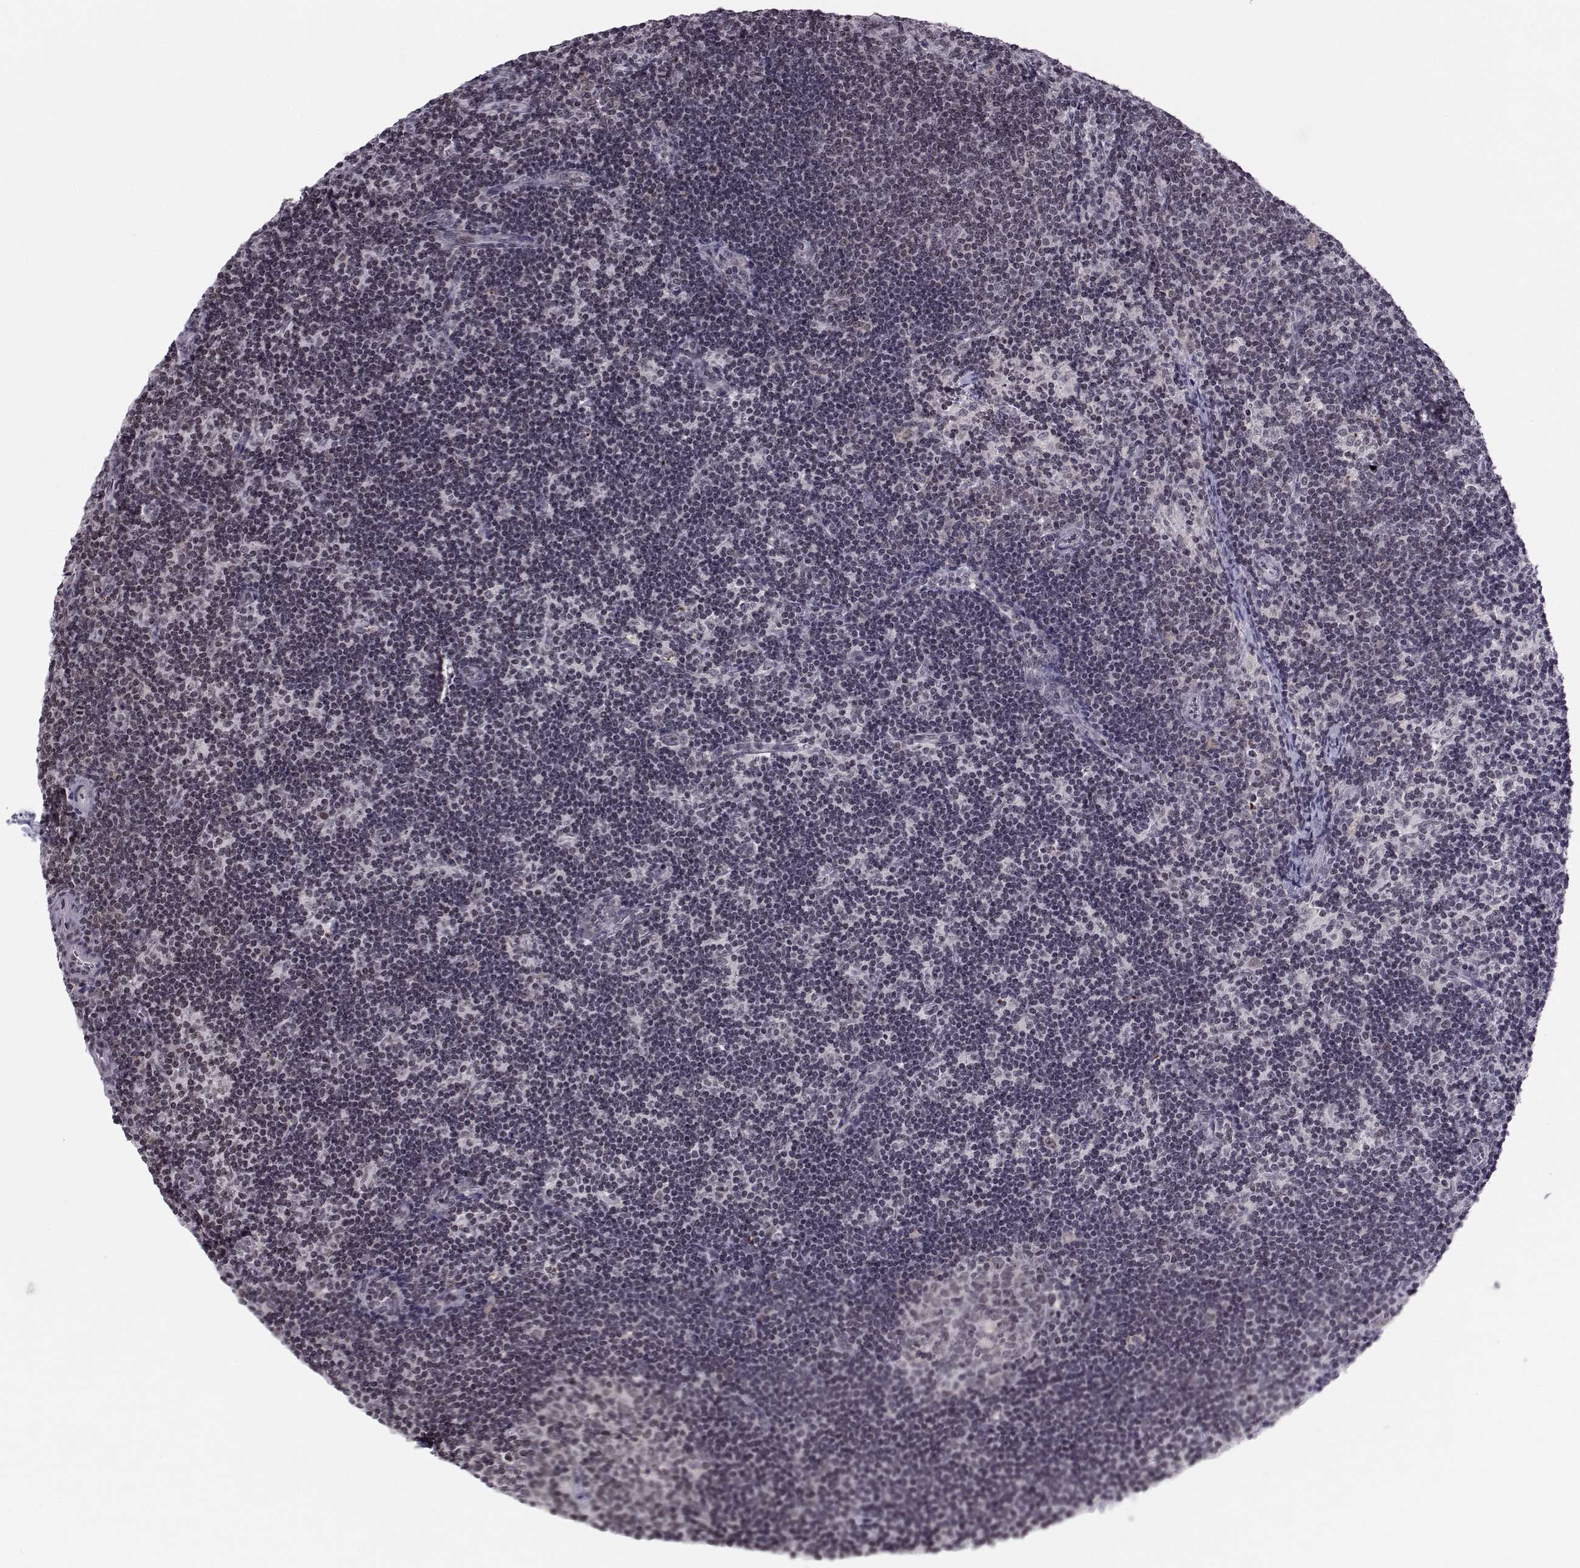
{"staining": {"intensity": "negative", "quantity": "none", "location": "none"}, "tissue": "lymph node", "cell_type": "Germinal center cells", "image_type": "normal", "snomed": [{"axis": "morphology", "description": "Normal tissue, NOS"}, {"axis": "topography", "description": "Lymph node"}], "caption": "High magnification brightfield microscopy of normal lymph node stained with DAB (brown) and counterstained with hematoxylin (blue): germinal center cells show no significant positivity.", "gene": "MARCHF4", "patient": {"sex": "female", "age": 34}}